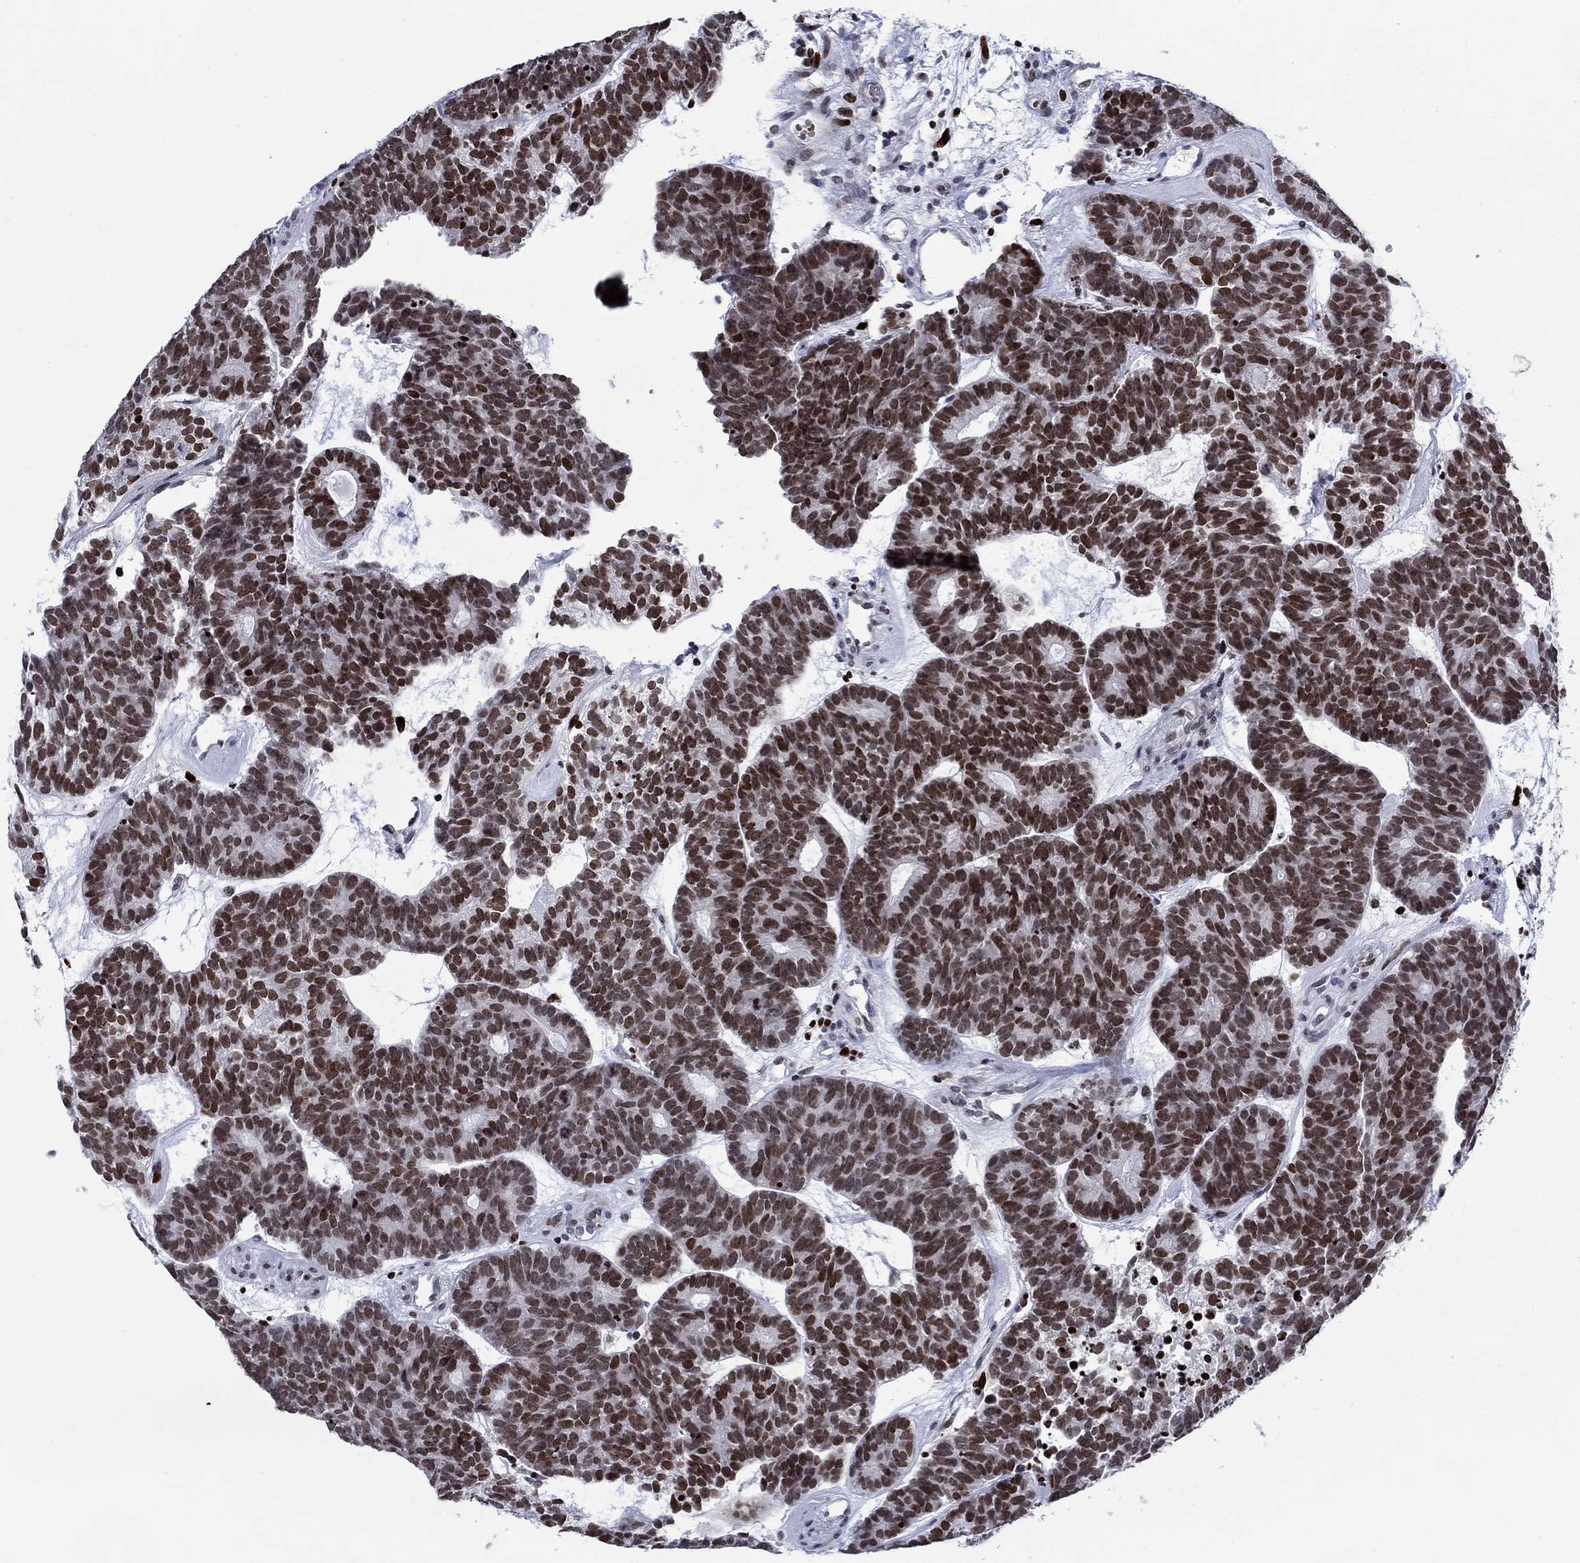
{"staining": {"intensity": "moderate", "quantity": ">75%", "location": "nuclear"}, "tissue": "head and neck cancer", "cell_type": "Tumor cells", "image_type": "cancer", "snomed": [{"axis": "morphology", "description": "Adenocarcinoma, NOS"}, {"axis": "topography", "description": "Head-Neck"}], "caption": "Head and neck cancer (adenocarcinoma) stained with a protein marker shows moderate staining in tumor cells.", "gene": "HMGA1", "patient": {"sex": "female", "age": 81}}